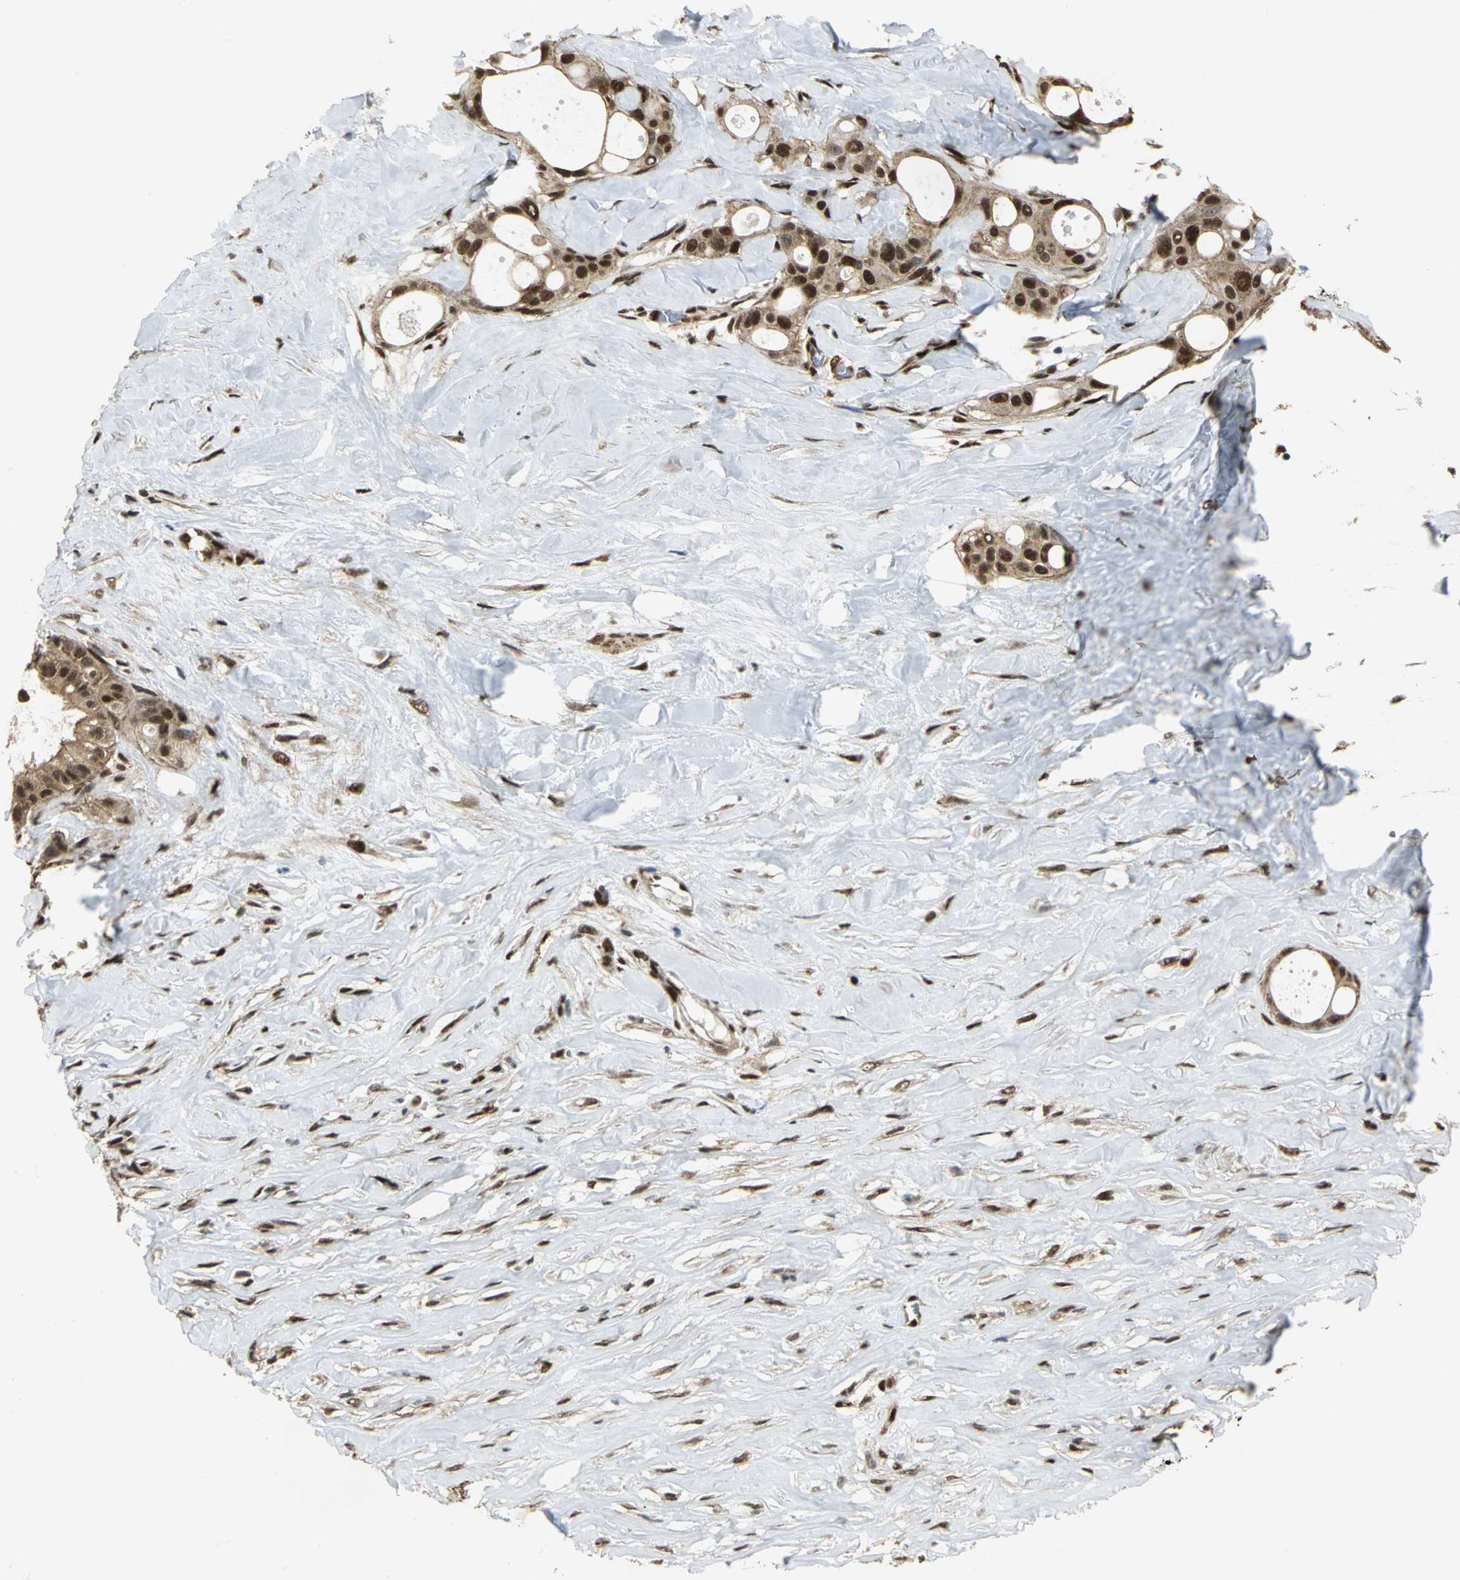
{"staining": {"intensity": "strong", "quantity": ">75%", "location": "cytoplasmic/membranous,nuclear"}, "tissue": "liver cancer", "cell_type": "Tumor cells", "image_type": "cancer", "snomed": [{"axis": "morphology", "description": "Cholangiocarcinoma"}, {"axis": "topography", "description": "Liver"}], "caption": "The photomicrograph demonstrates a brown stain indicating the presence of a protein in the cytoplasmic/membranous and nuclear of tumor cells in liver cancer (cholangiocarcinoma). The staining was performed using DAB to visualize the protein expression in brown, while the nuclei were stained in blue with hematoxylin (Magnification: 20x).", "gene": "DDX5", "patient": {"sex": "female", "age": 67}}